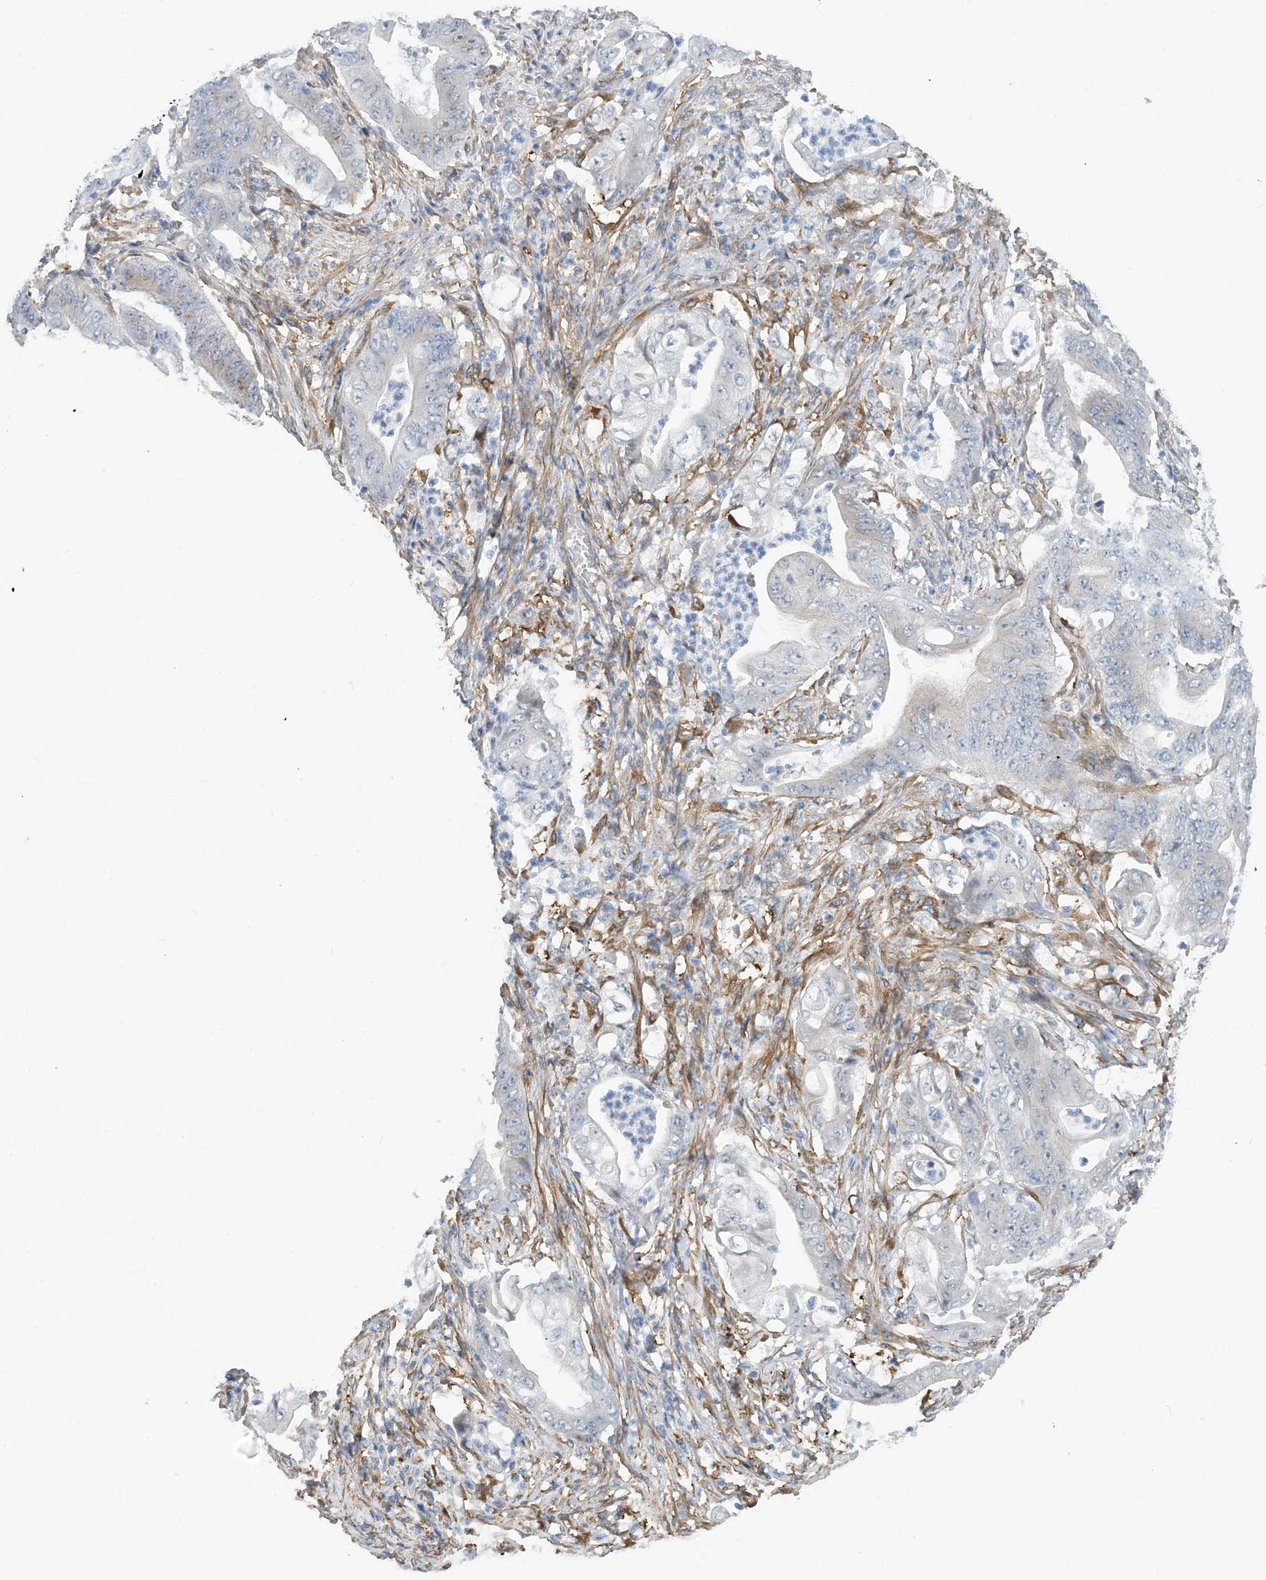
{"staining": {"intensity": "weak", "quantity": "<25%", "location": "cytoplasmic/membranous"}, "tissue": "stomach cancer", "cell_type": "Tumor cells", "image_type": "cancer", "snomed": [{"axis": "morphology", "description": "Adenocarcinoma, NOS"}, {"axis": "topography", "description": "Stomach"}], "caption": "High power microscopy histopathology image of an IHC micrograph of stomach cancer, revealing no significant positivity in tumor cells.", "gene": "EIF2A", "patient": {"sex": "female", "age": 73}}